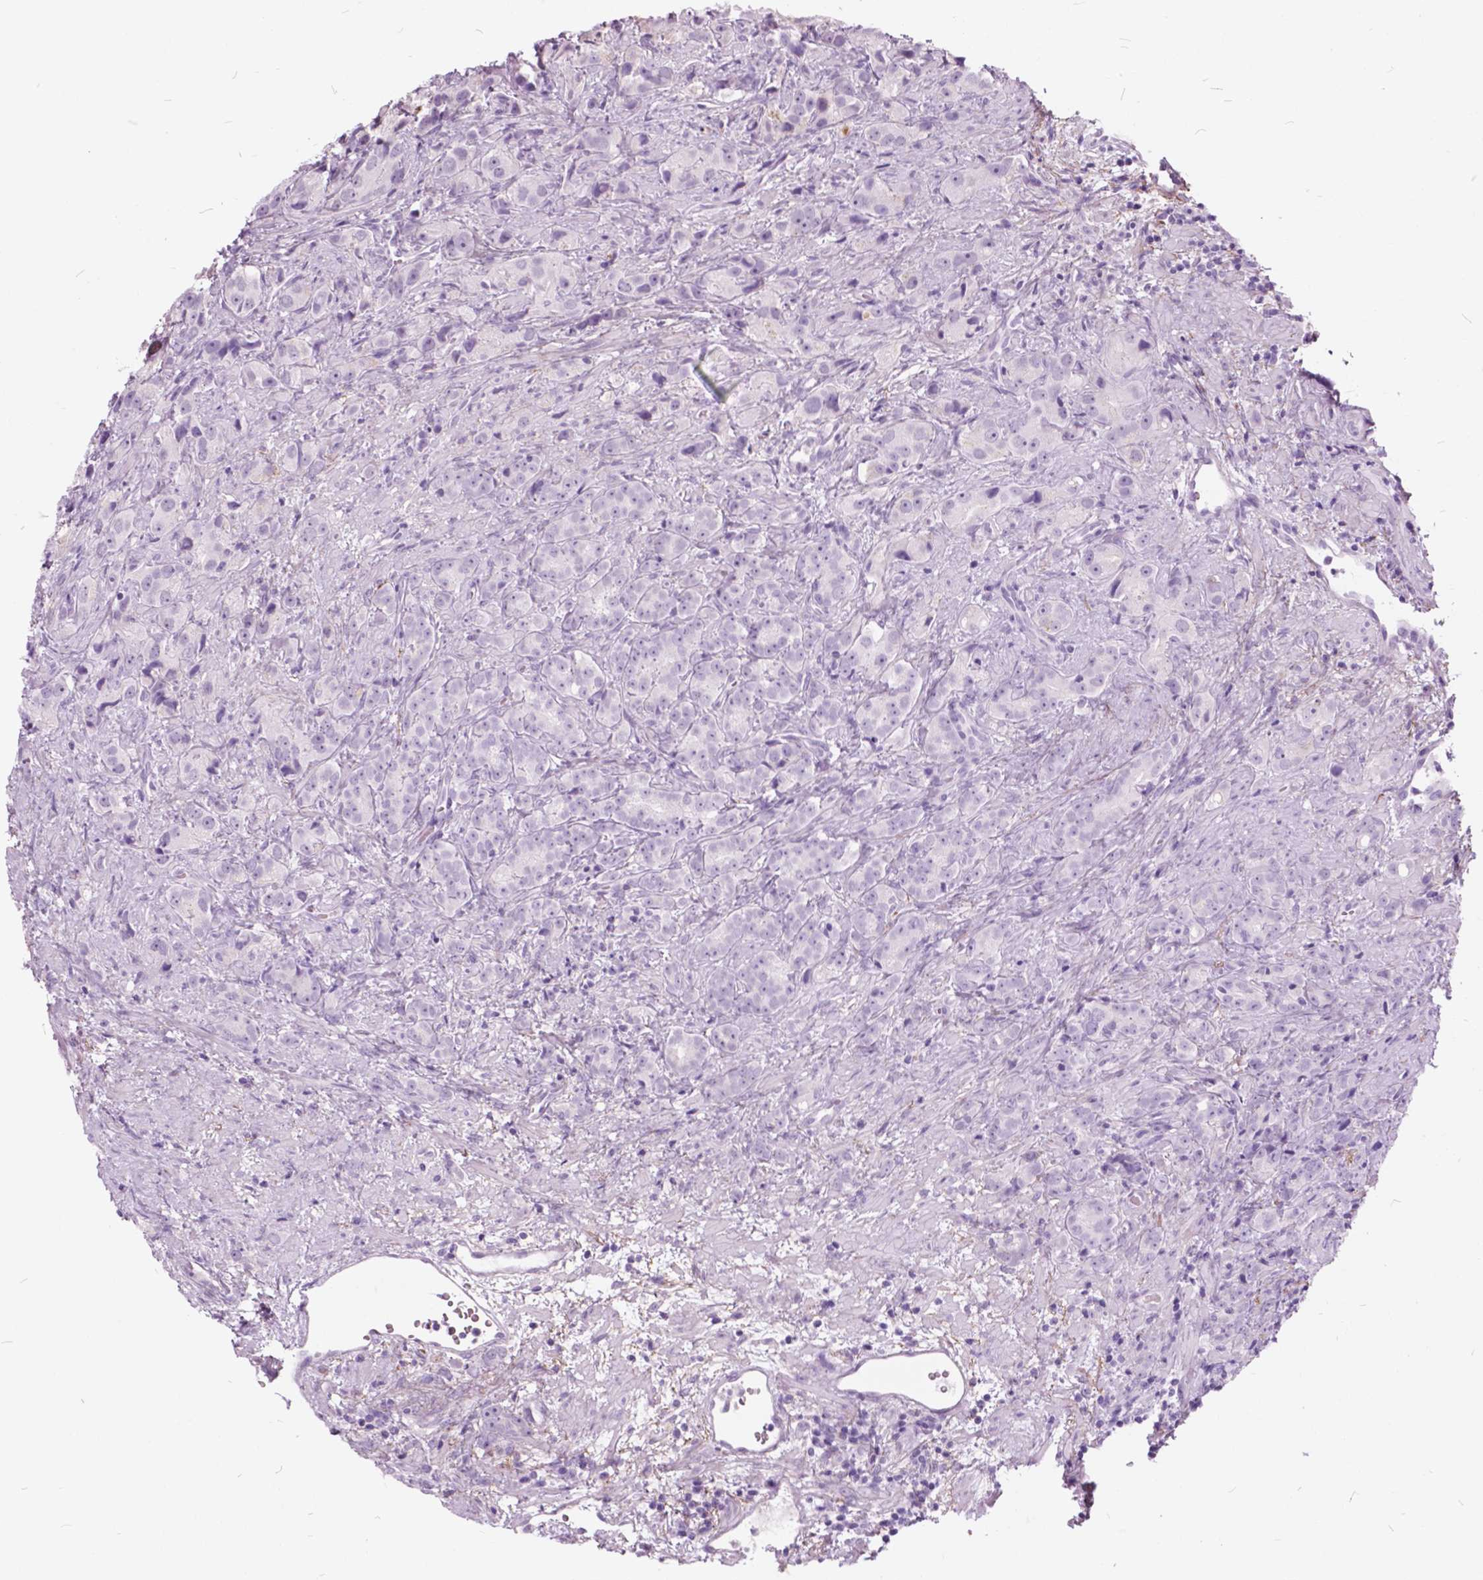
{"staining": {"intensity": "negative", "quantity": "none", "location": "none"}, "tissue": "prostate cancer", "cell_type": "Tumor cells", "image_type": "cancer", "snomed": [{"axis": "morphology", "description": "Adenocarcinoma, High grade"}, {"axis": "topography", "description": "Prostate"}], "caption": "IHC of human prostate cancer (high-grade adenocarcinoma) displays no staining in tumor cells. The staining is performed using DAB brown chromogen with nuclei counter-stained in using hematoxylin.", "gene": "GDF9", "patient": {"sex": "male", "age": 90}}